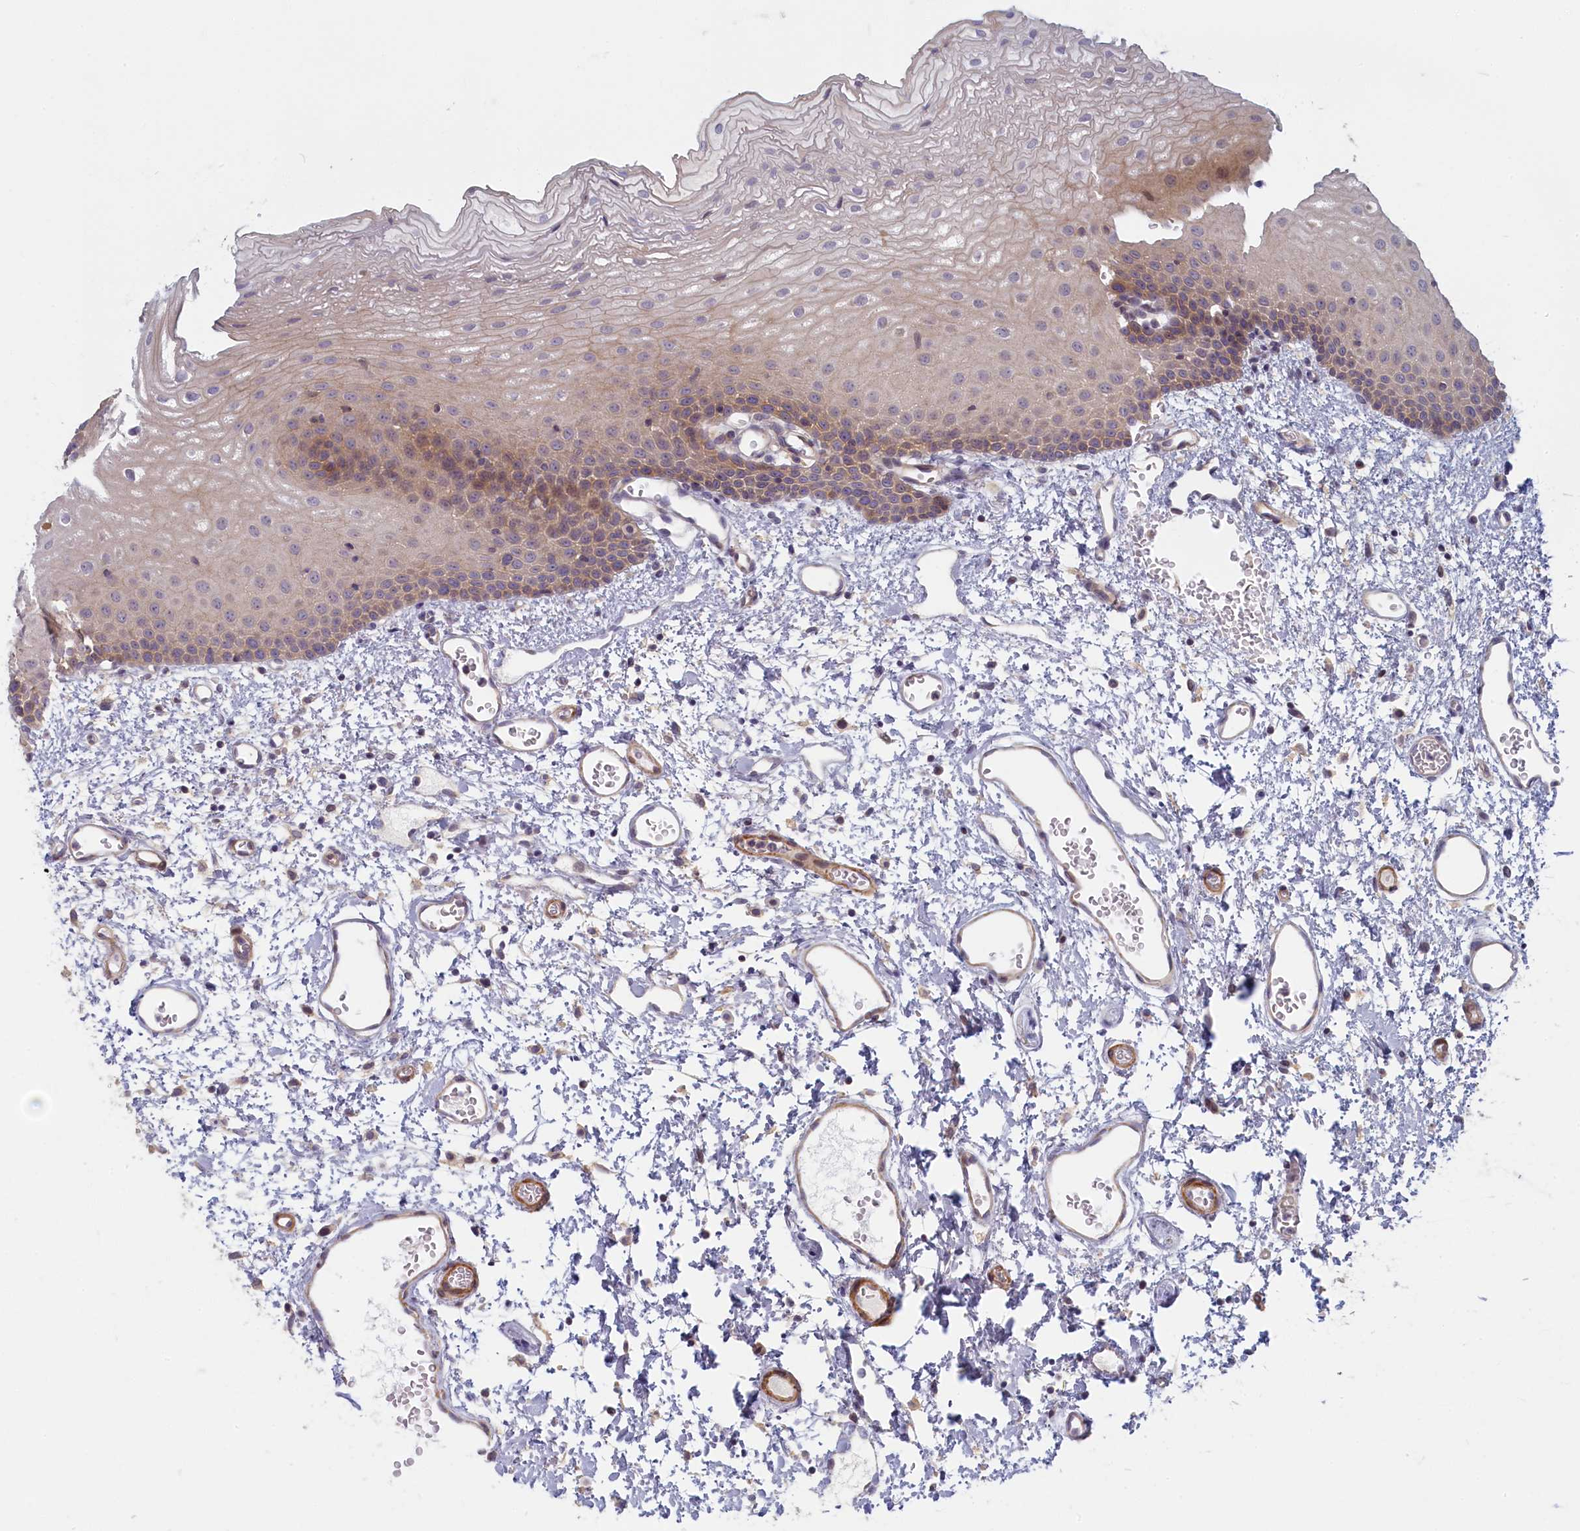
{"staining": {"intensity": "moderate", "quantity": "25%-75%", "location": "cytoplasmic/membranous"}, "tissue": "oral mucosa", "cell_type": "Squamous epithelial cells", "image_type": "normal", "snomed": [{"axis": "morphology", "description": "Normal tissue, NOS"}, {"axis": "topography", "description": "Oral tissue"}], "caption": "Immunohistochemistry (IHC) of normal human oral mucosa shows medium levels of moderate cytoplasmic/membranous staining in about 25%-75% of squamous epithelial cells.", "gene": "TRPM4", "patient": {"sex": "female", "age": 70}}